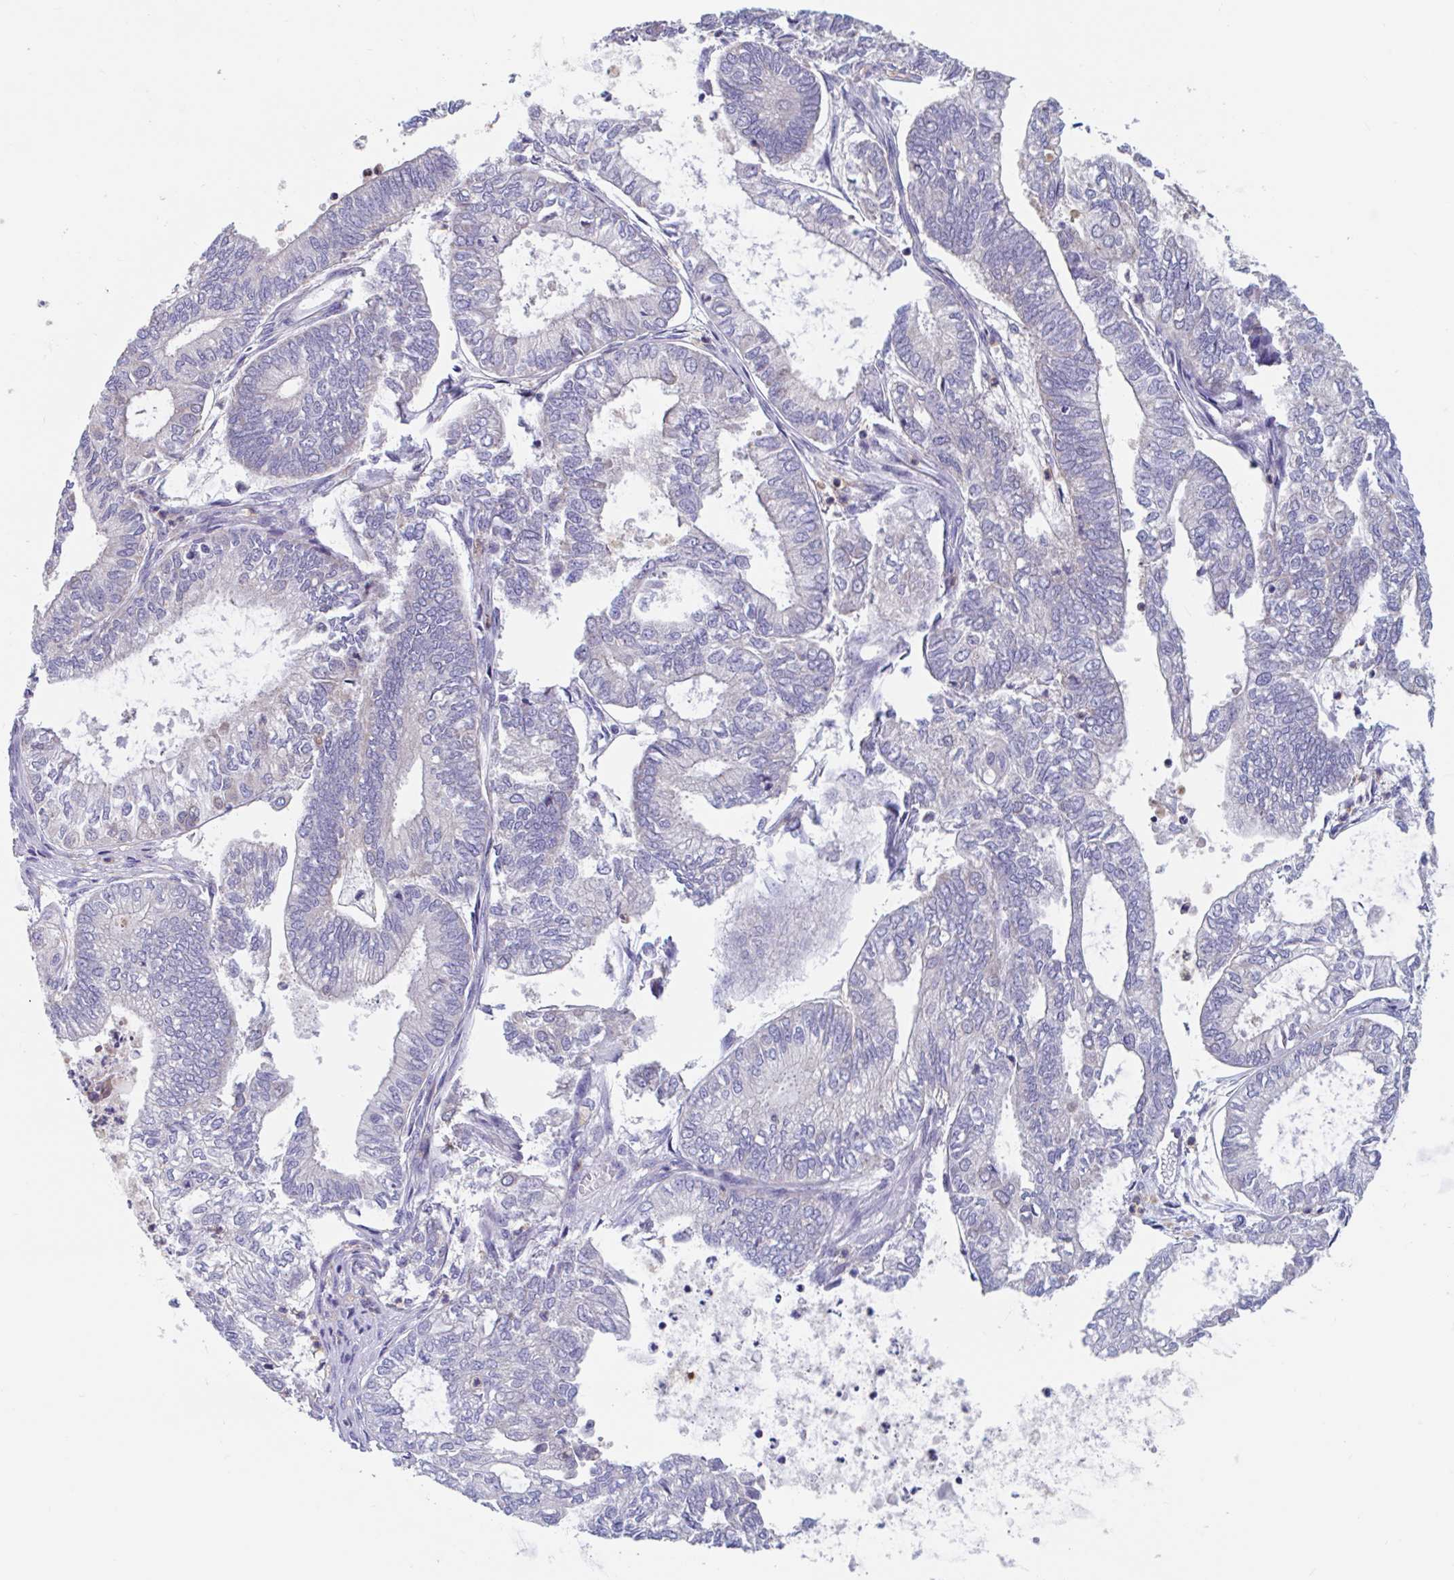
{"staining": {"intensity": "weak", "quantity": "<25%", "location": "cytoplasmic/membranous"}, "tissue": "ovarian cancer", "cell_type": "Tumor cells", "image_type": "cancer", "snomed": [{"axis": "morphology", "description": "Carcinoma, endometroid"}, {"axis": "topography", "description": "Ovary"}], "caption": "Immunohistochemical staining of ovarian cancer displays no significant positivity in tumor cells. The staining is performed using DAB (3,3'-diaminobenzidine) brown chromogen with nuclei counter-stained in using hematoxylin.", "gene": "UNKL", "patient": {"sex": "female", "age": 64}}